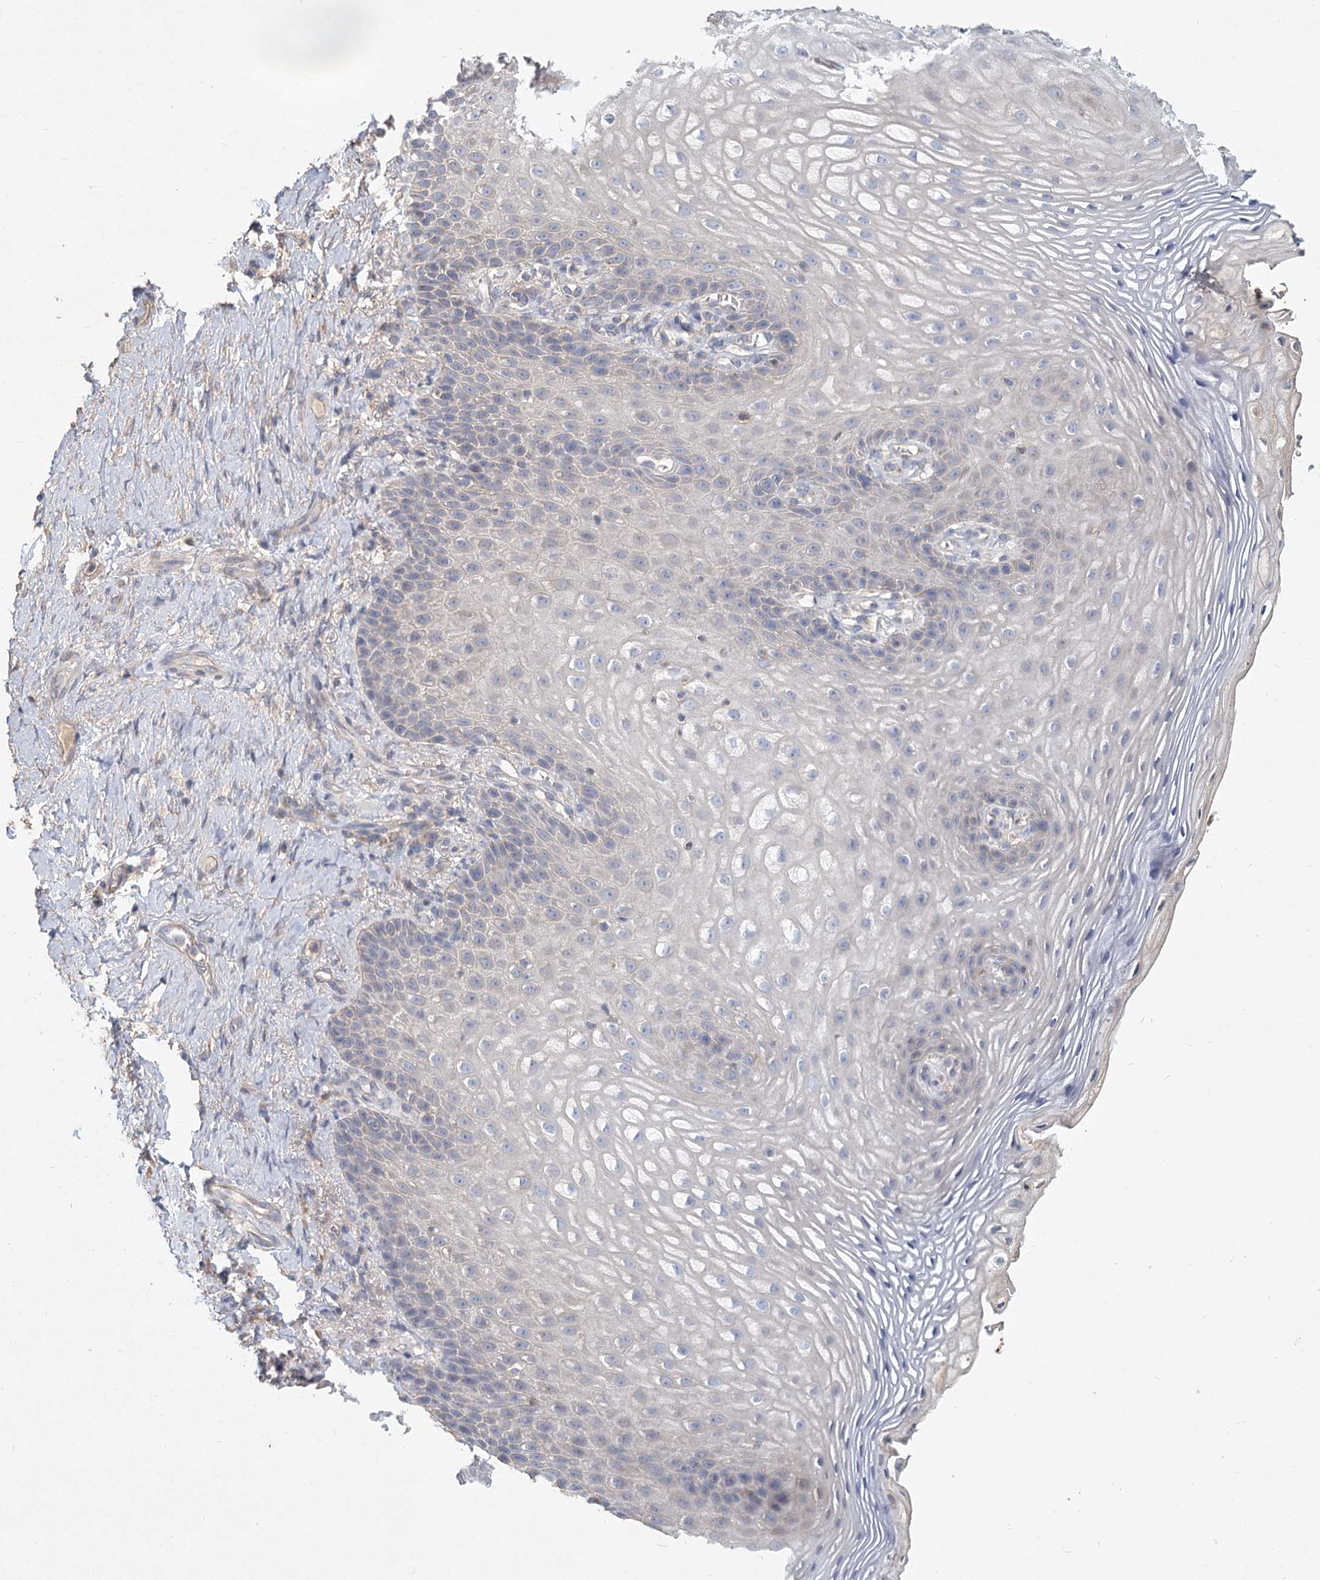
{"staining": {"intensity": "negative", "quantity": "none", "location": "none"}, "tissue": "vagina", "cell_type": "Squamous epithelial cells", "image_type": "normal", "snomed": [{"axis": "morphology", "description": "Normal tissue, NOS"}, {"axis": "topography", "description": "Vagina"}], "caption": "Immunohistochemistry micrograph of normal human vagina stained for a protein (brown), which reveals no expression in squamous epithelial cells. (DAB (3,3'-diaminobenzidine) IHC with hematoxylin counter stain).", "gene": "HES2", "patient": {"sex": "female", "age": 60}}